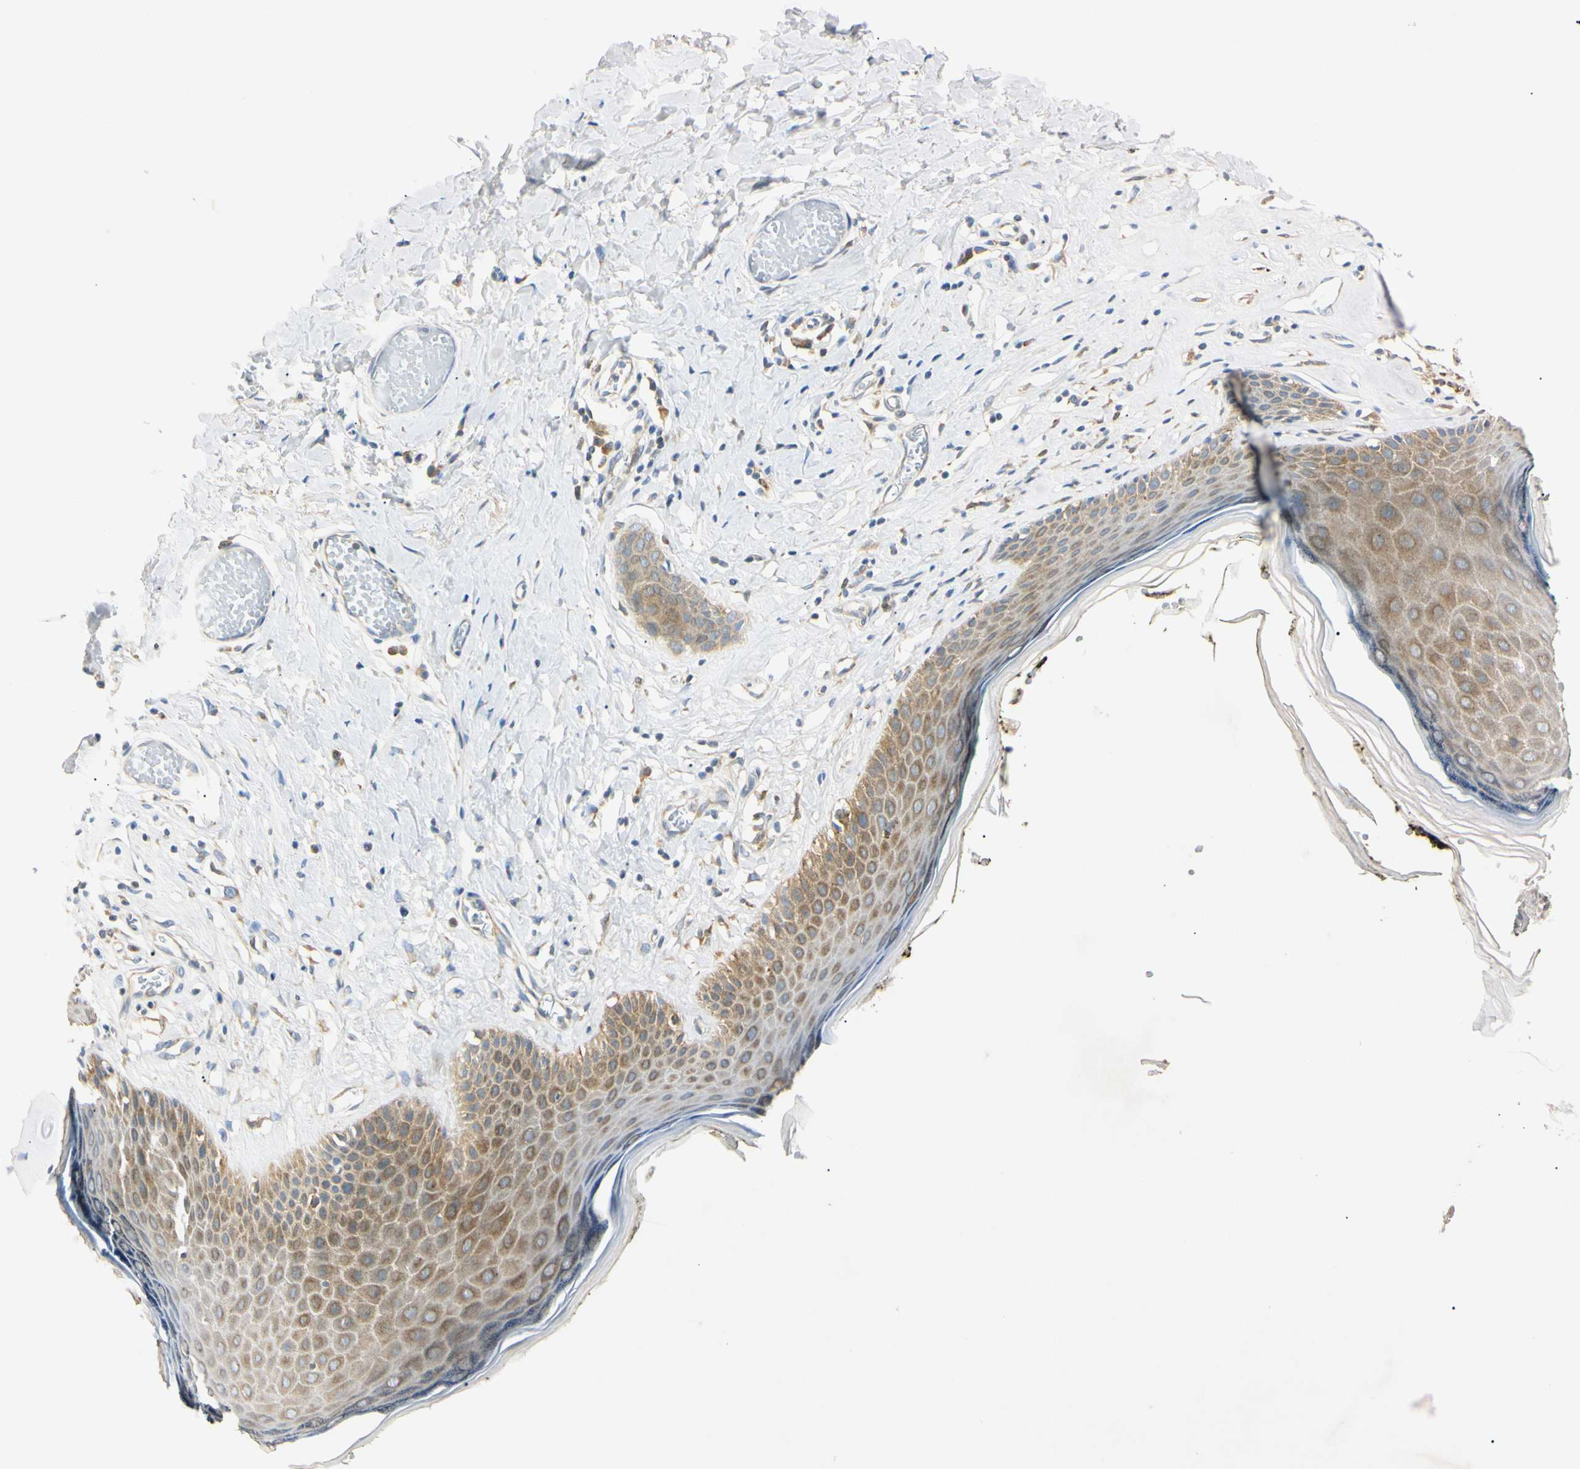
{"staining": {"intensity": "moderate", "quantity": ">75%", "location": "cytoplasmic/membranous"}, "tissue": "skin", "cell_type": "Epidermal cells", "image_type": "normal", "snomed": [{"axis": "morphology", "description": "Normal tissue, NOS"}, {"axis": "morphology", "description": "Inflammation, NOS"}, {"axis": "topography", "description": "Vulva"}], "caption": "Immunohistochemistry (IHC) image of unremarkable skin: skin stained using immunohistochemistry (IHC) exhibits medium levels of moderate protein expression localized specifically in the cytoplasmic/membranous of epidermal cells, appearing as a cytoplasmic/membranous brown color.", "gene": "DNAJB12", "patient": {"sex": "female", "age": 84}}